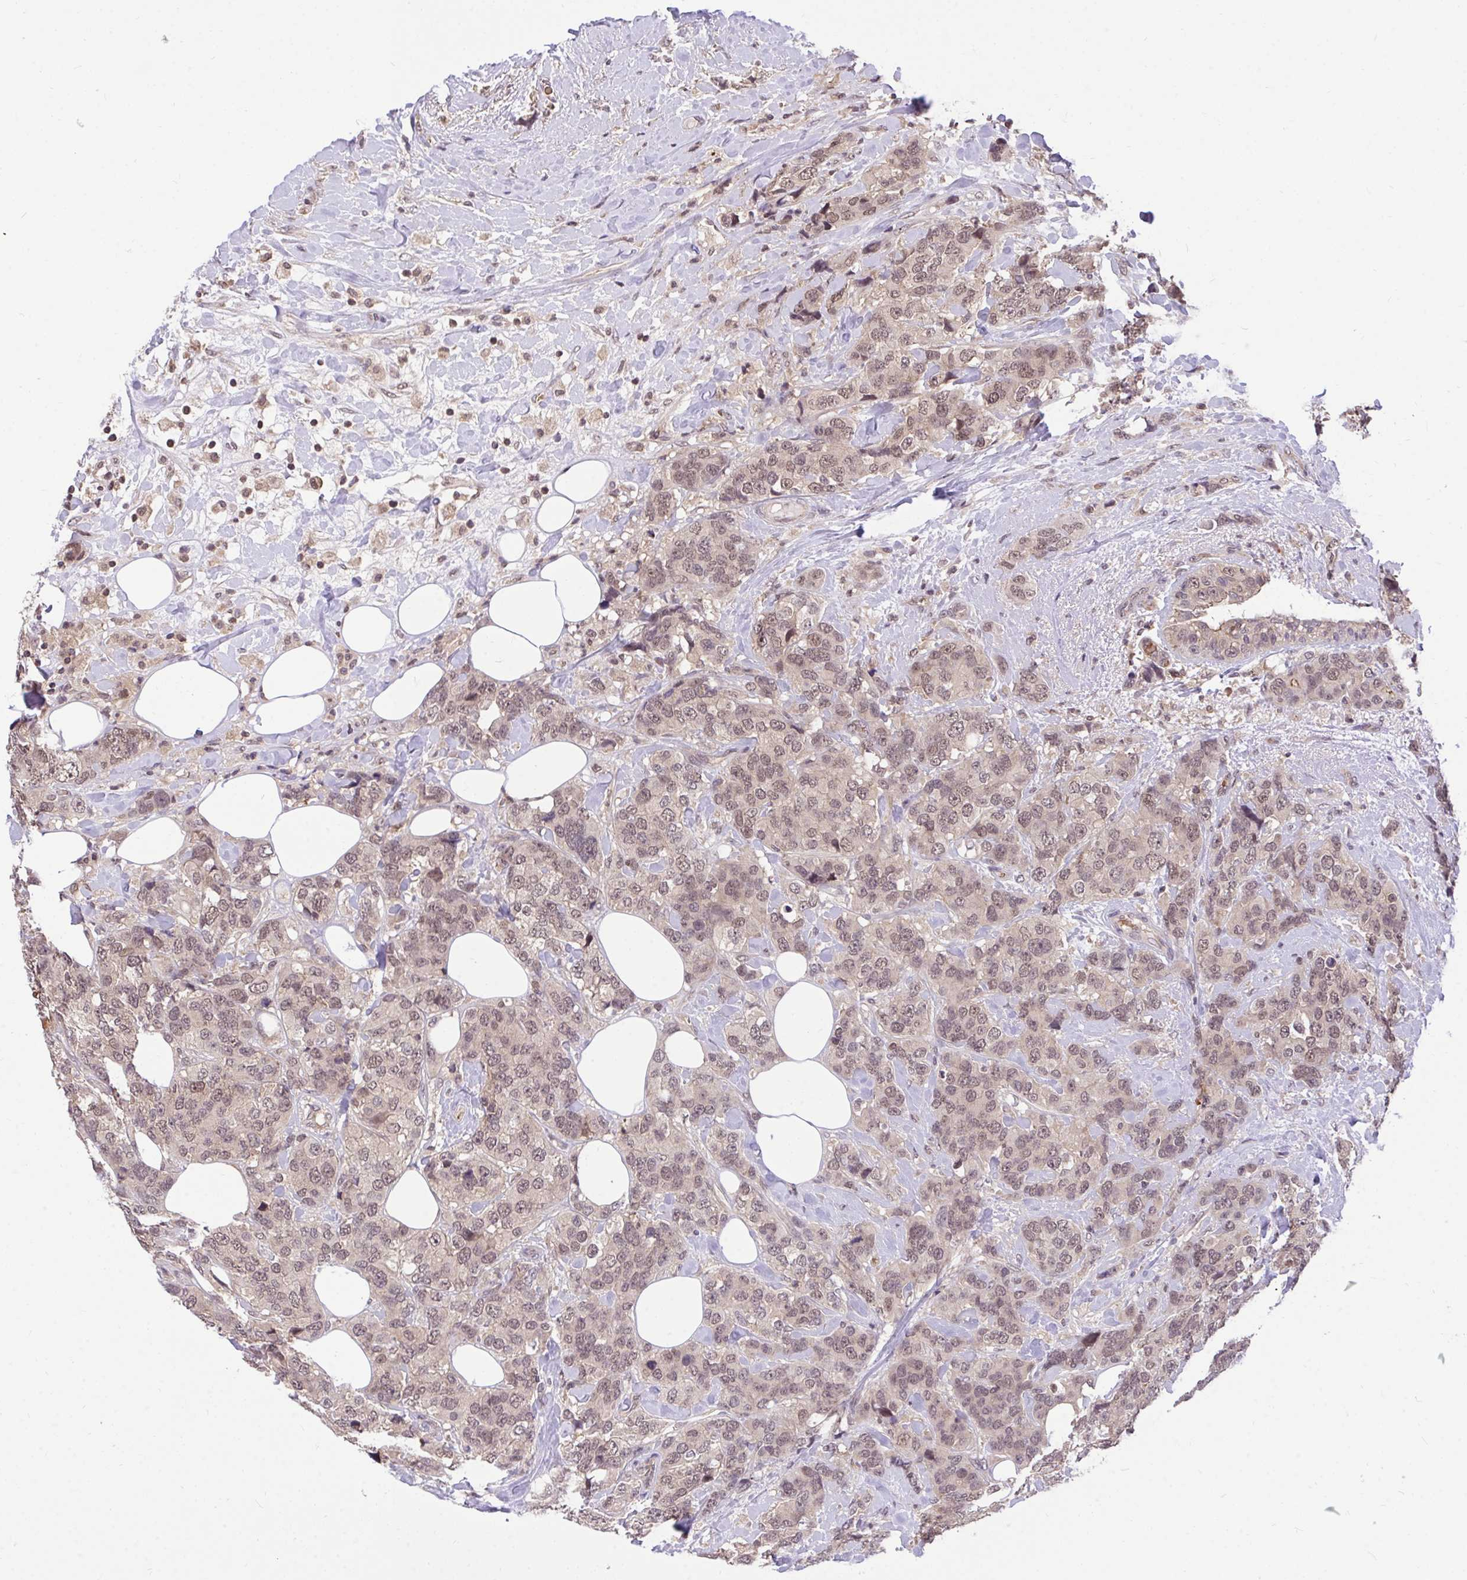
{"staining": {"intensity": "moderate", "quantity": ">75%", "location": "nuclear"}, "tissue": "breast cancer", "cell_type": "Tumor cells", "image_type": "cancer", "snomed": [{"axis": "morphology", "description": "Lobular carcinoma"}, {"axis": "topography", "description": "Breast"}], "caption": "About >75% of tumor cells in human breast lobular carcinoma show moderate nuclear protein positivity as visualized by brown immunohistochemical staining.", "gene": "PPP1CA", "patient": {"sex": "female", "age": 59}}